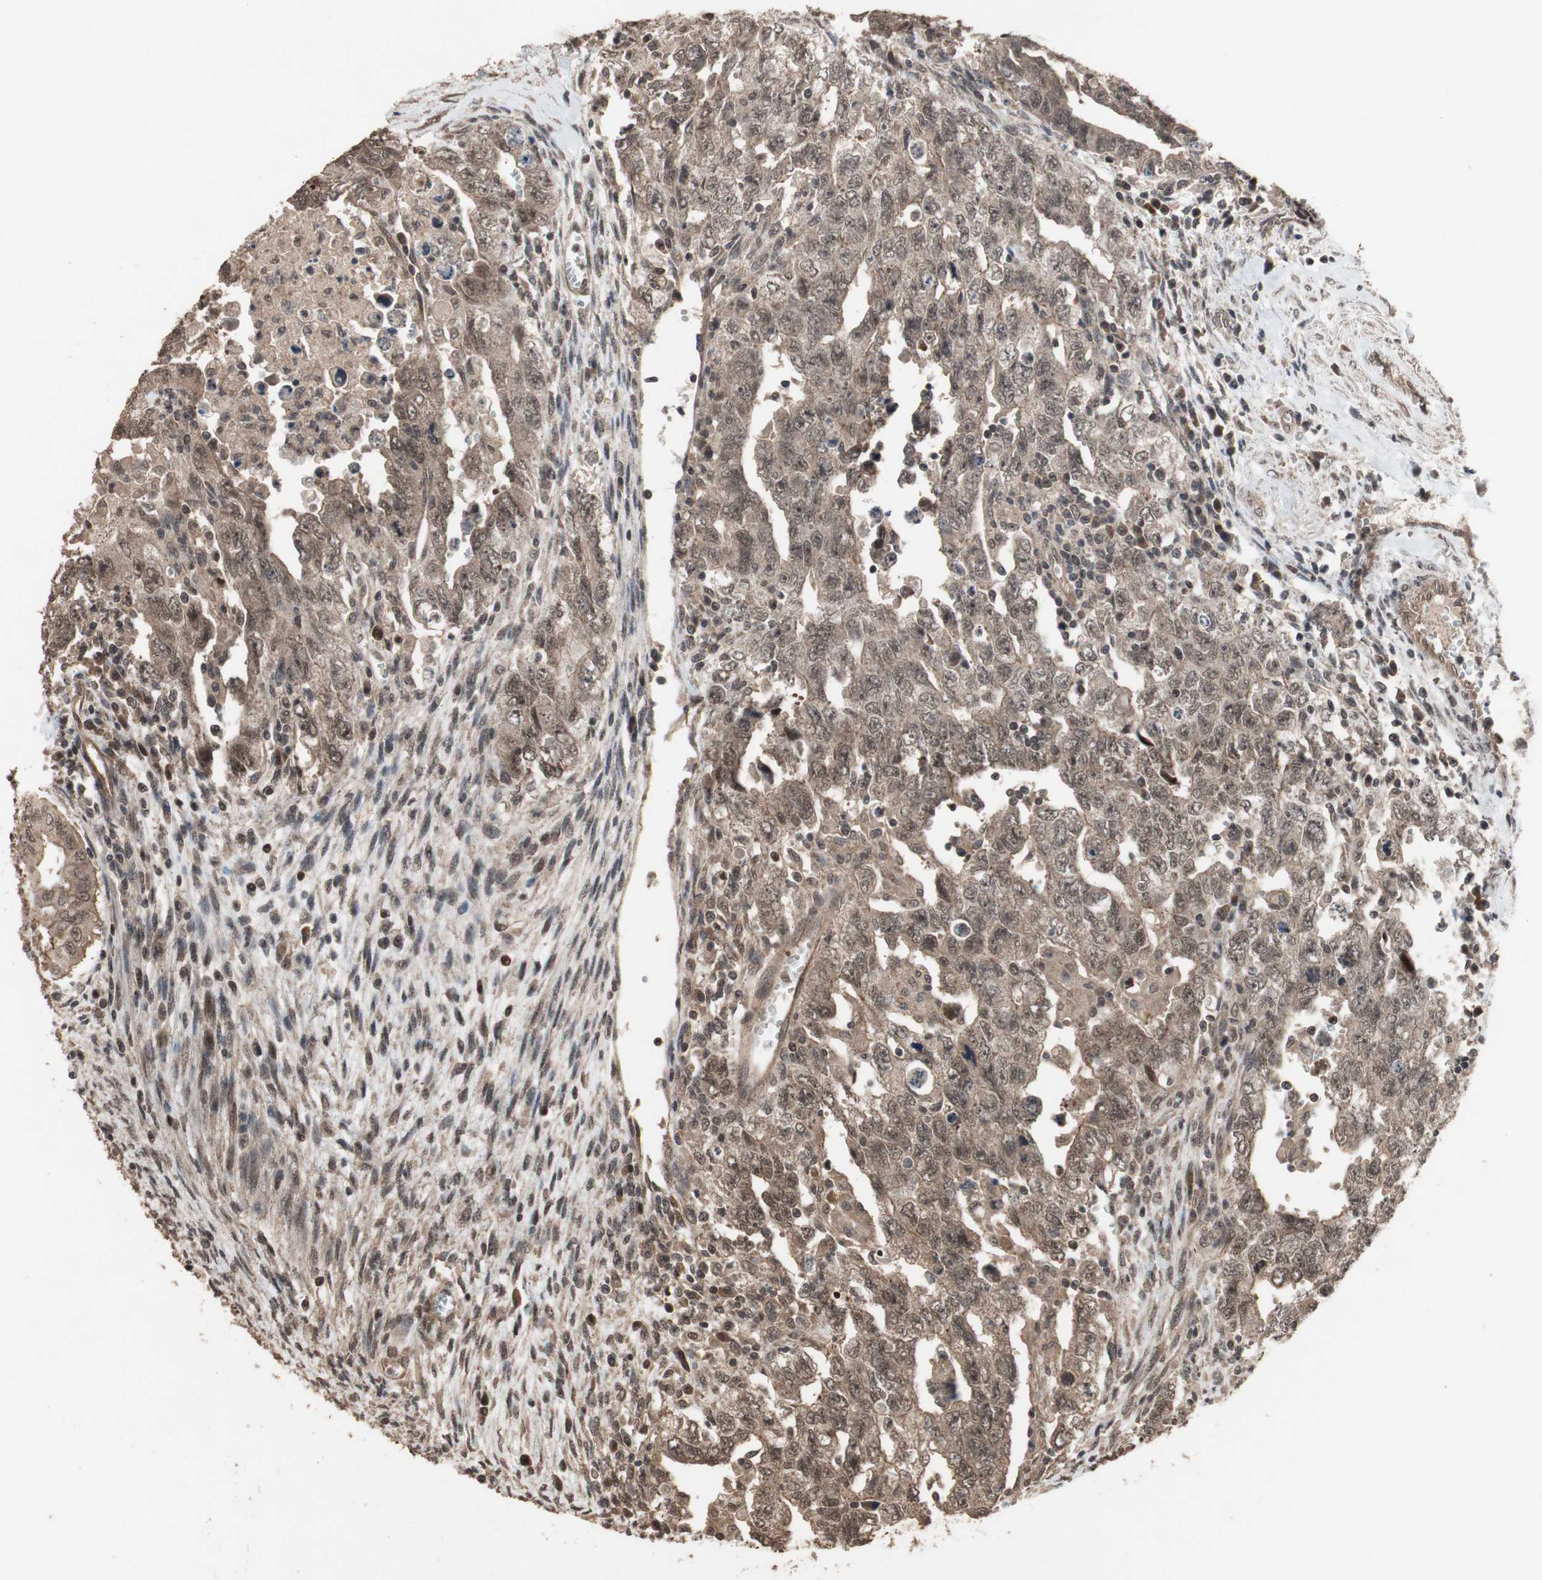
{"staining": {"intensity": "moderate", "quantity": ">75%", "location": "cytoplasmic/membranous,nuclear"}, "tissue": "testis cancer", "cell_type": "Tumor cells", "image_type": "cancer", "snomed": [{"axis": "morphology", "description": "Carcinoma, Embryonal, NOS"}, {"axis": "topography", "description": "Testis"}], "caption": "Tumor cells show medium levels of moderate cytoplasmic/membranous and nuclear positivity in about >75% of cells in testis cancer (embryonal carcinoma).", "gene": "KANSL1", "patient": {"sex": "male", "age": 28}}